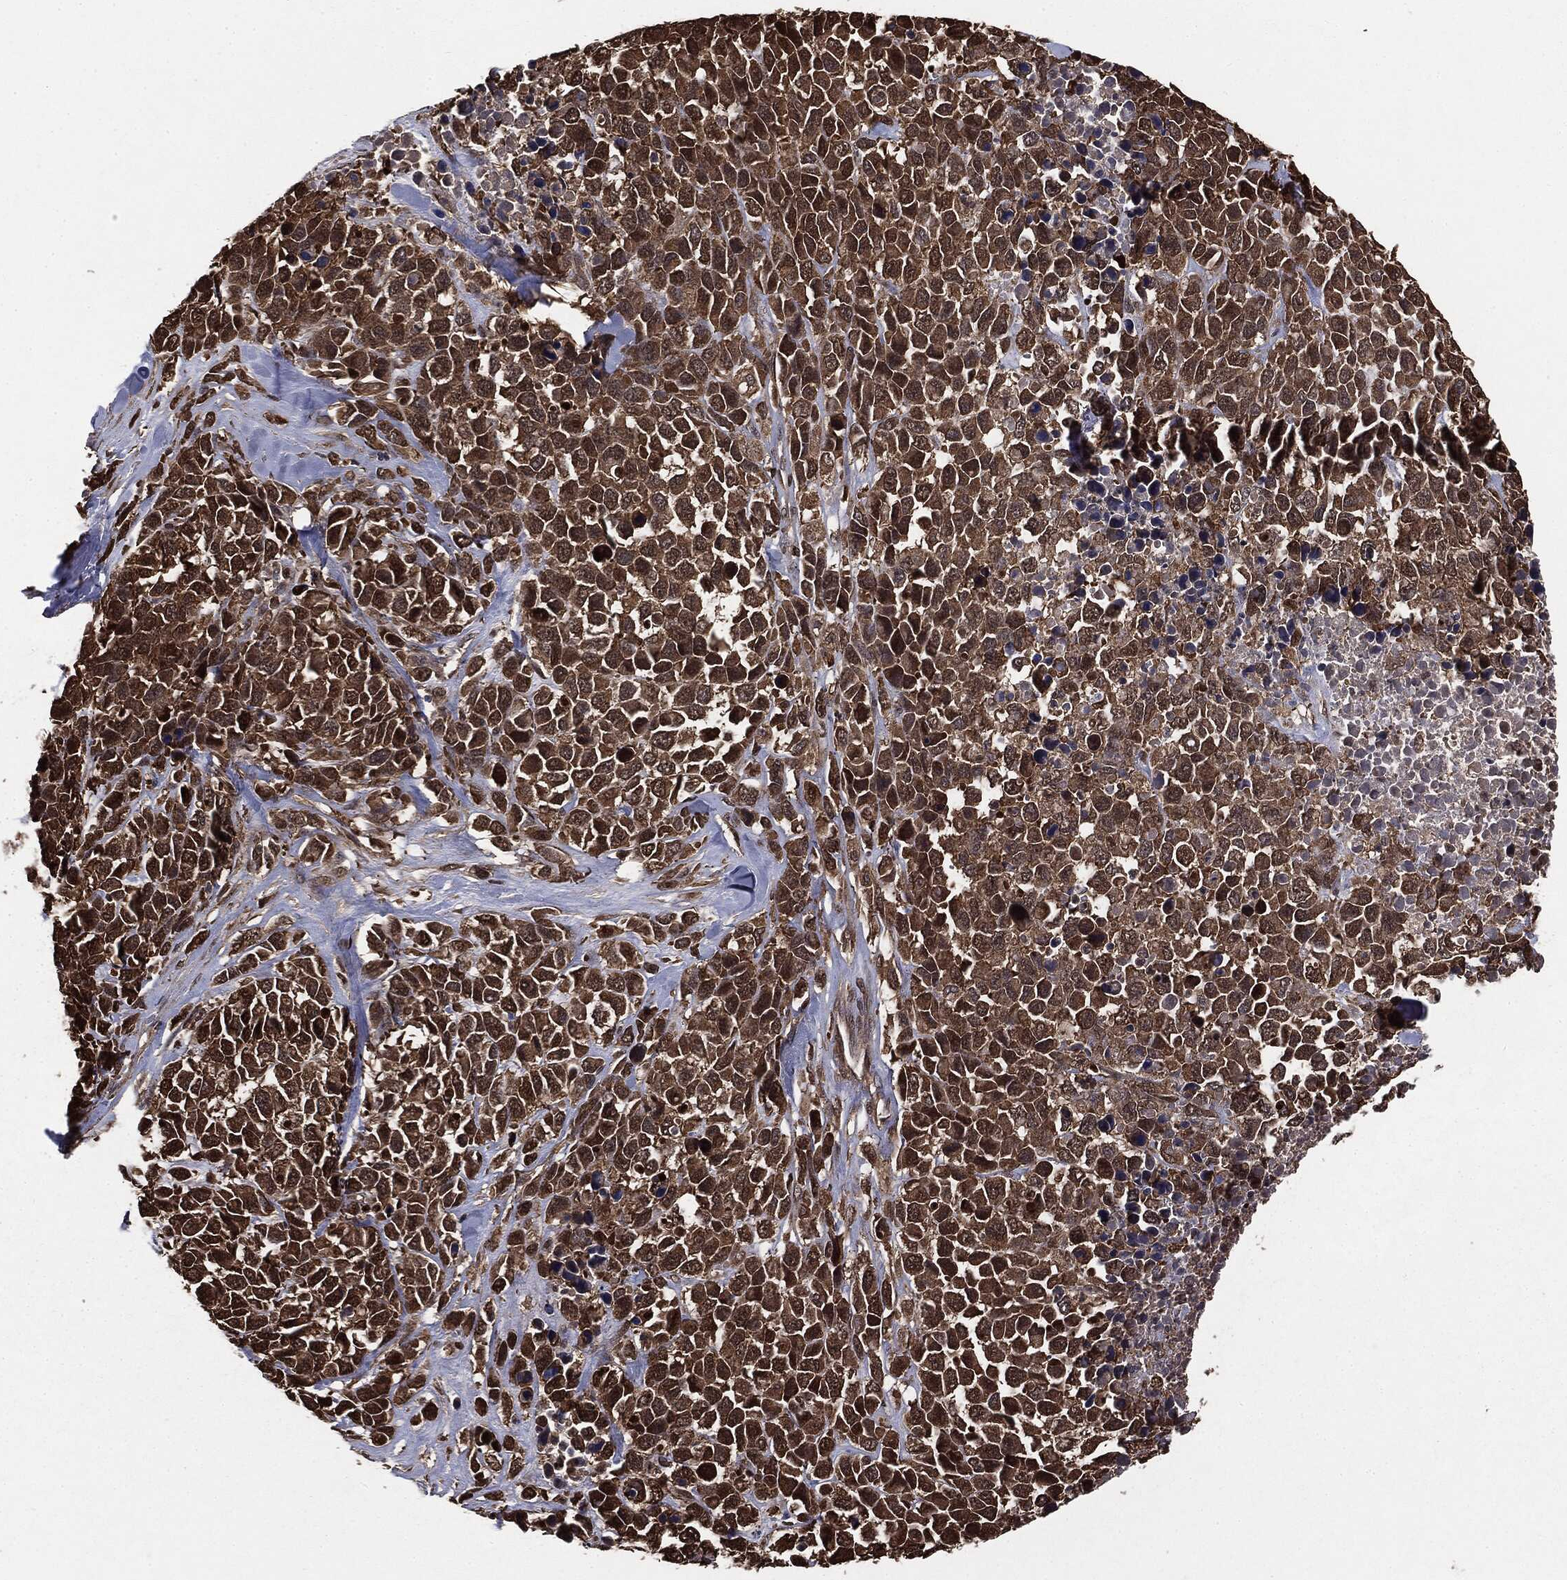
{"staining": {"intensity": "moderate", "quantity": ">75%", "location": "cytoplasmic/membranous"}, "tissue": "melanoma", "cell_type": "Tumor cells", "image_type": "cancer", "snomed": [{"axis": "morphology", "description": "Malignant melanoma, Metastatic site"}, {"axis": "topography", "description": "Skin"}], "caption": "A micrograph of human malignant melanoma (metastatic site) stained for a protein displays moderate cytoplasmic/membranous brown staining in tumor cells.", "gene": "NME1", "patient": {"sex": "male", "age": 84}}